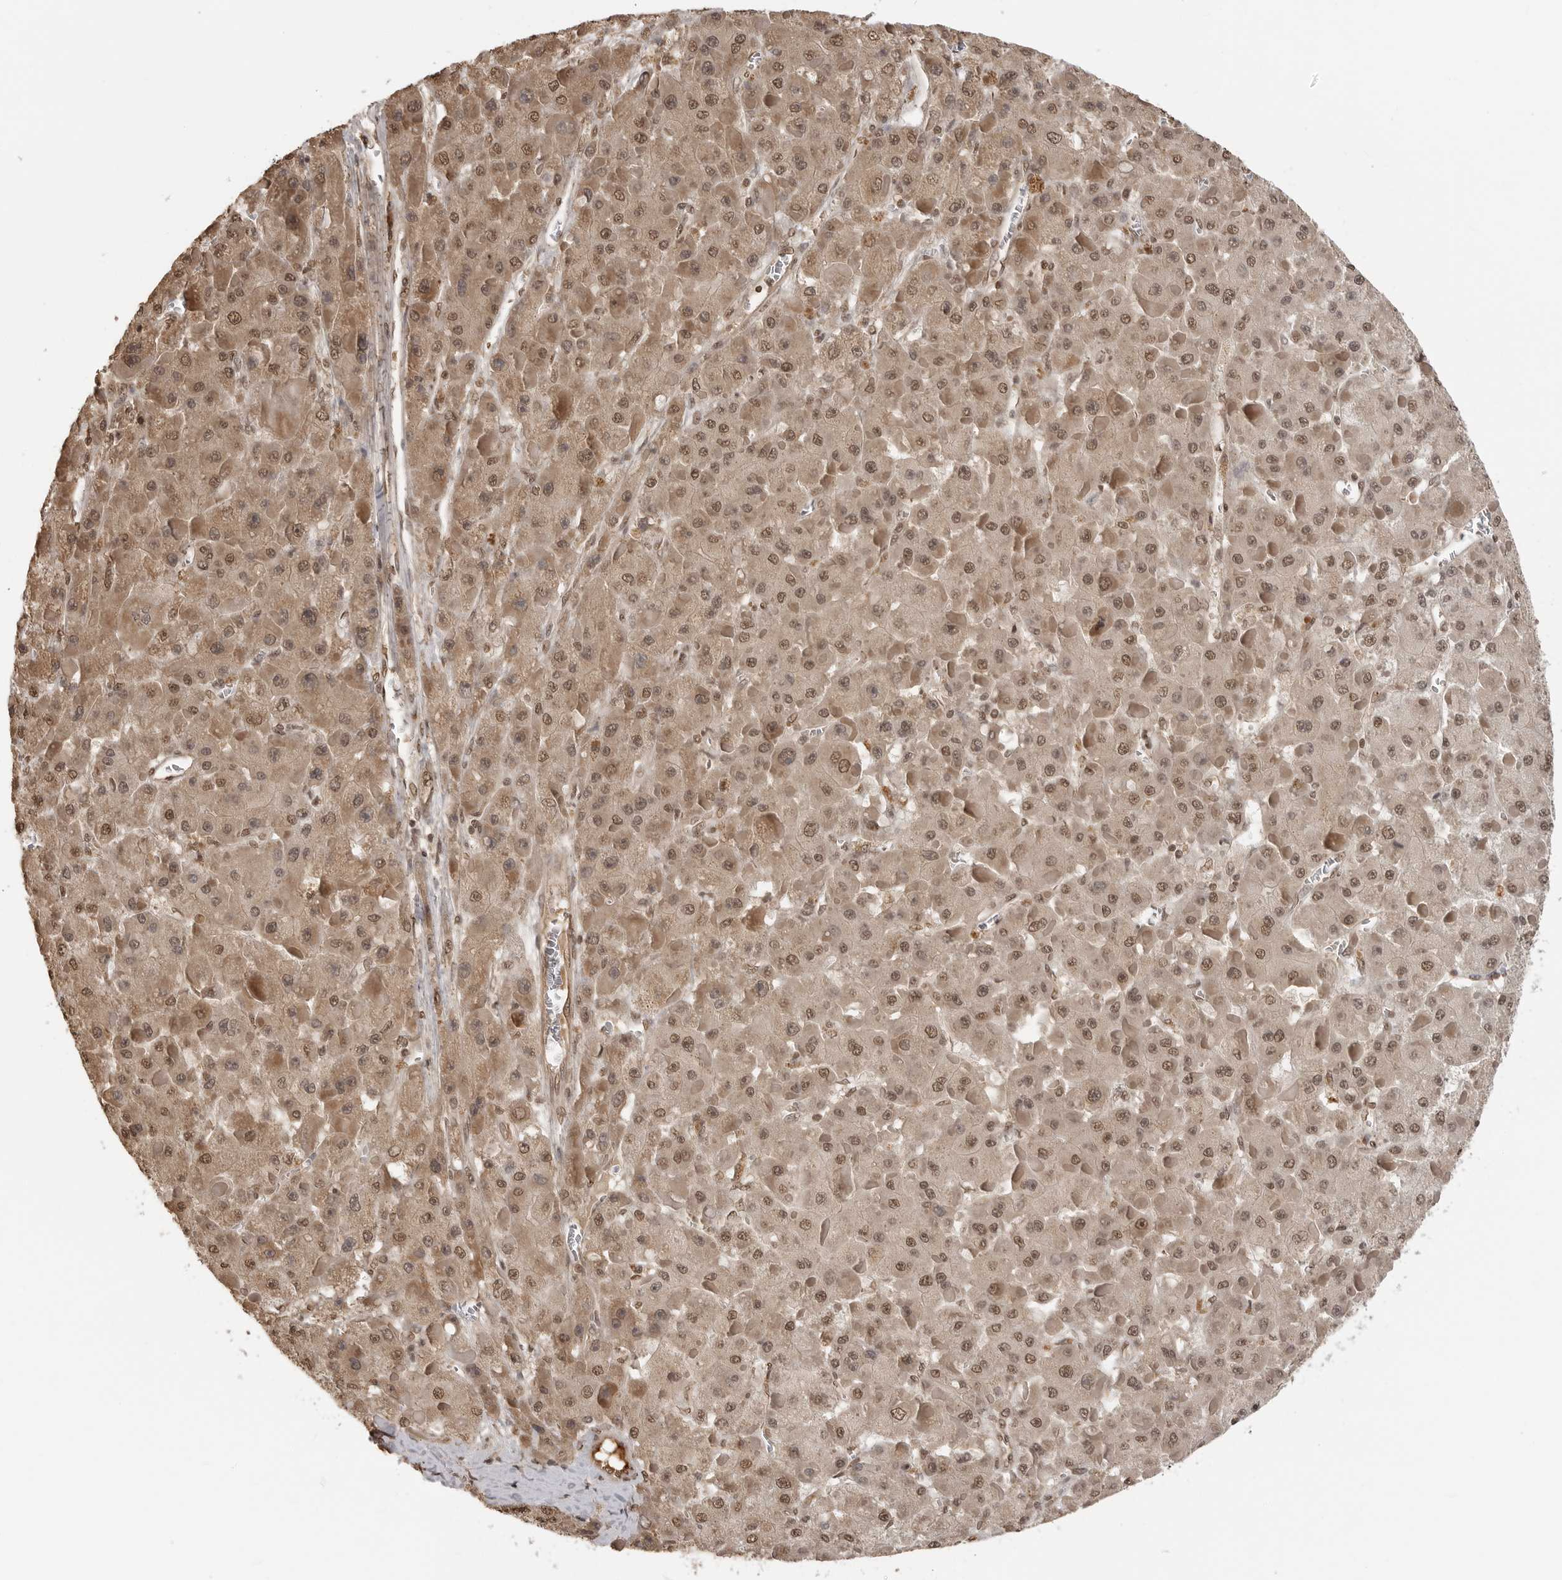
{"staining": {"intensity": "moderate", "quantity": ">75%", "location": "cytoplasmic/membranous,nuclear"}, "tissue": "liver cancer", "cell_type": "Tumor cells", "image_type": "cancer", "snomed": [{"axis": "morphology", "description": "Carcinoma, Hepatocellular, NOS"}, {"axis": "topography", "description": "Liver"}], "caption": "Protein staining of liver cancer tissue reveals moderate cytoplasmic/membranous and nuclear staining in approximately >75% of tumor cells.", "gene": "CLOCK", "patient": {"sex": "female", "age": 73}}